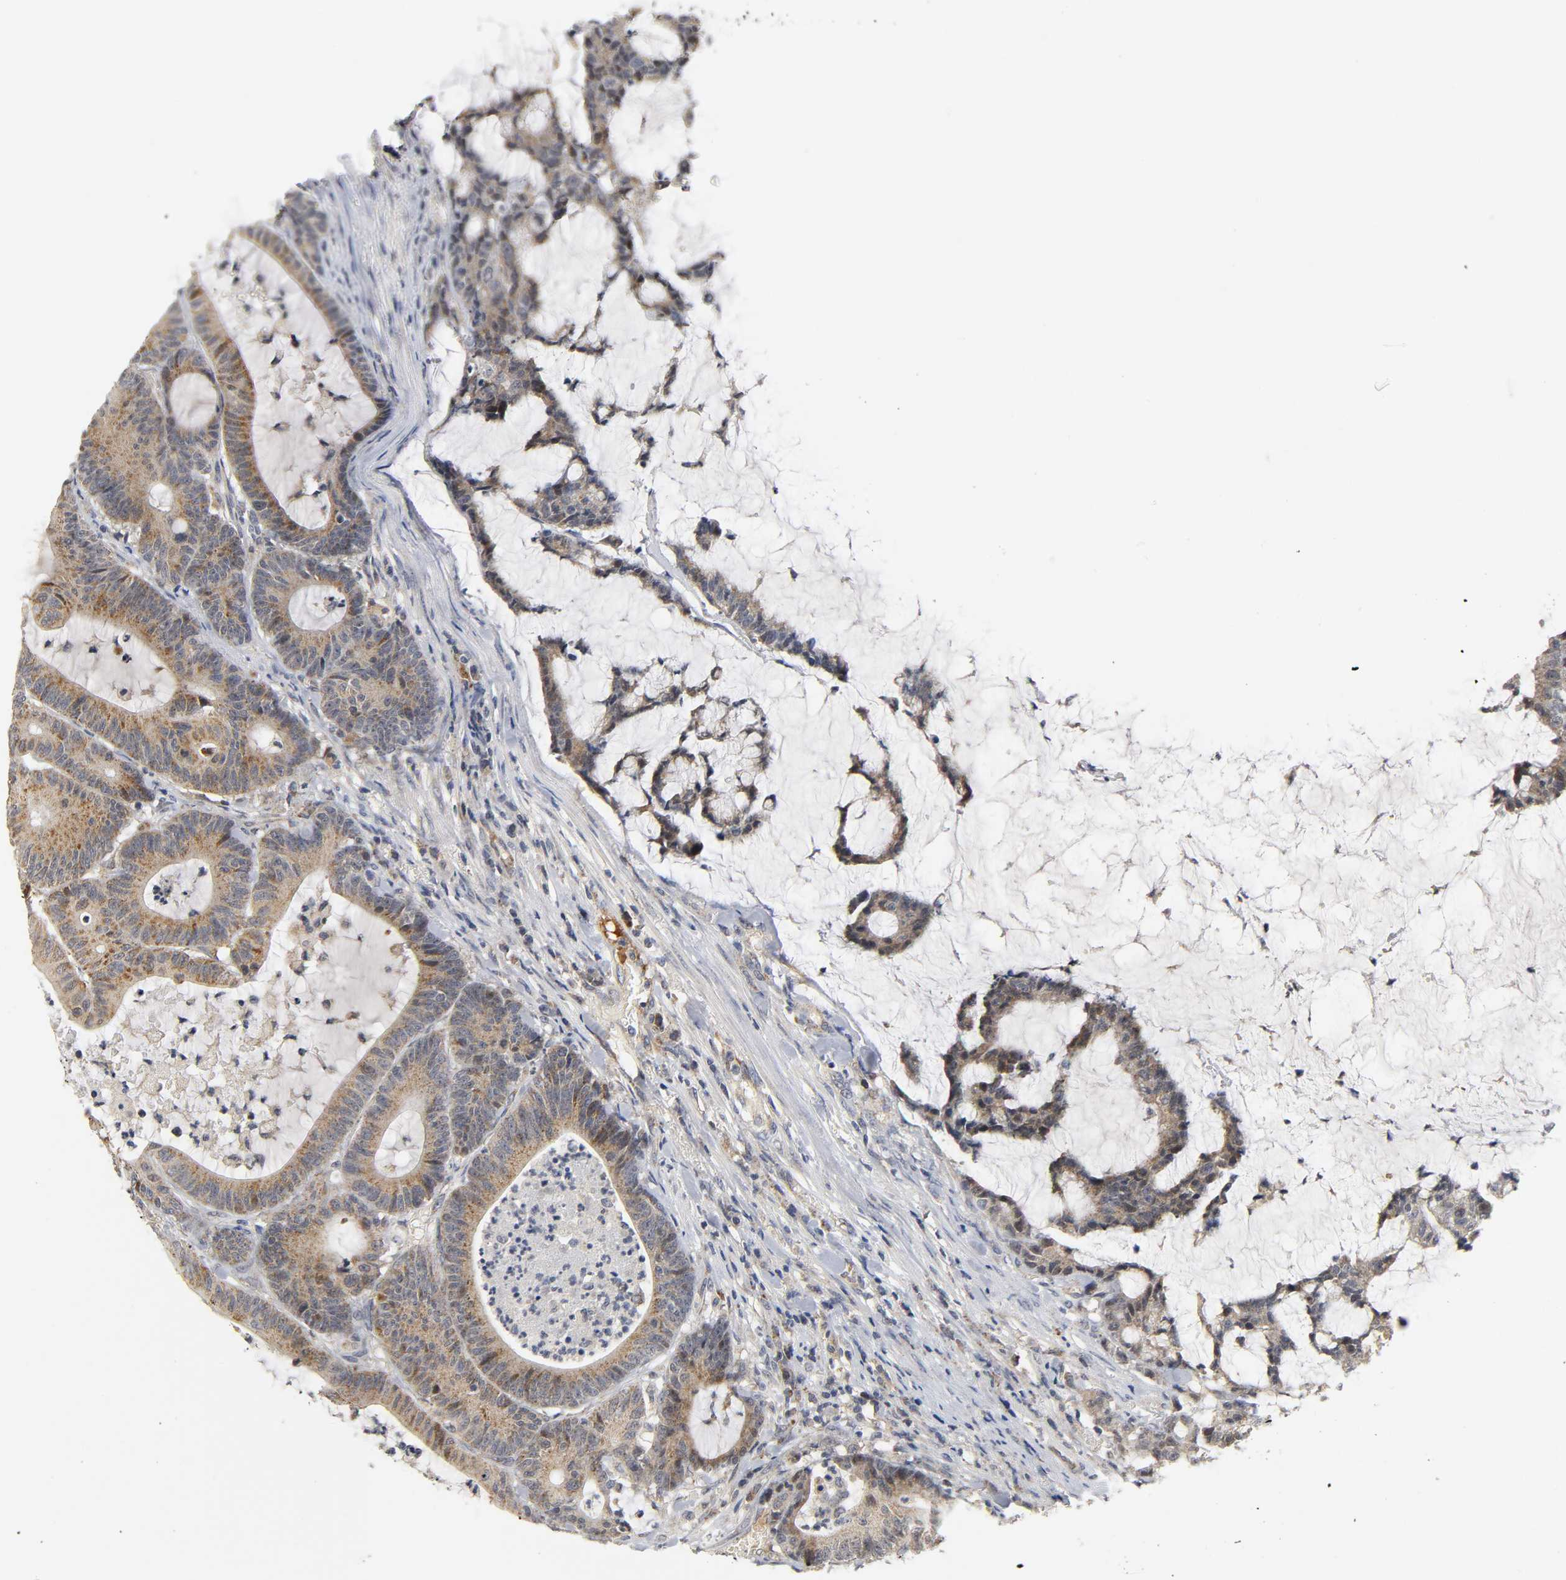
{"staining": {"intensity": "moderate", "quantity": ">75%", "location": "cytoplasmic/membranous"}, "tissue": "colorectal cancer", "cell_type": "Tumor cells", "image_type": "cancer", "snomed": [{"axis": "morphology", "description": "Adenocarcinoma, NOS"}, {"axis": "topography", "description": "Colon"}], "caption": "Immunohistochemical staining of colorectal cancer exhibits medium levels of moderate cytoplasmic/membranous protein staining in about >75% of tumor cells.", "gene": "NRP1", "patient": {"sex": "female", "age": 84}}